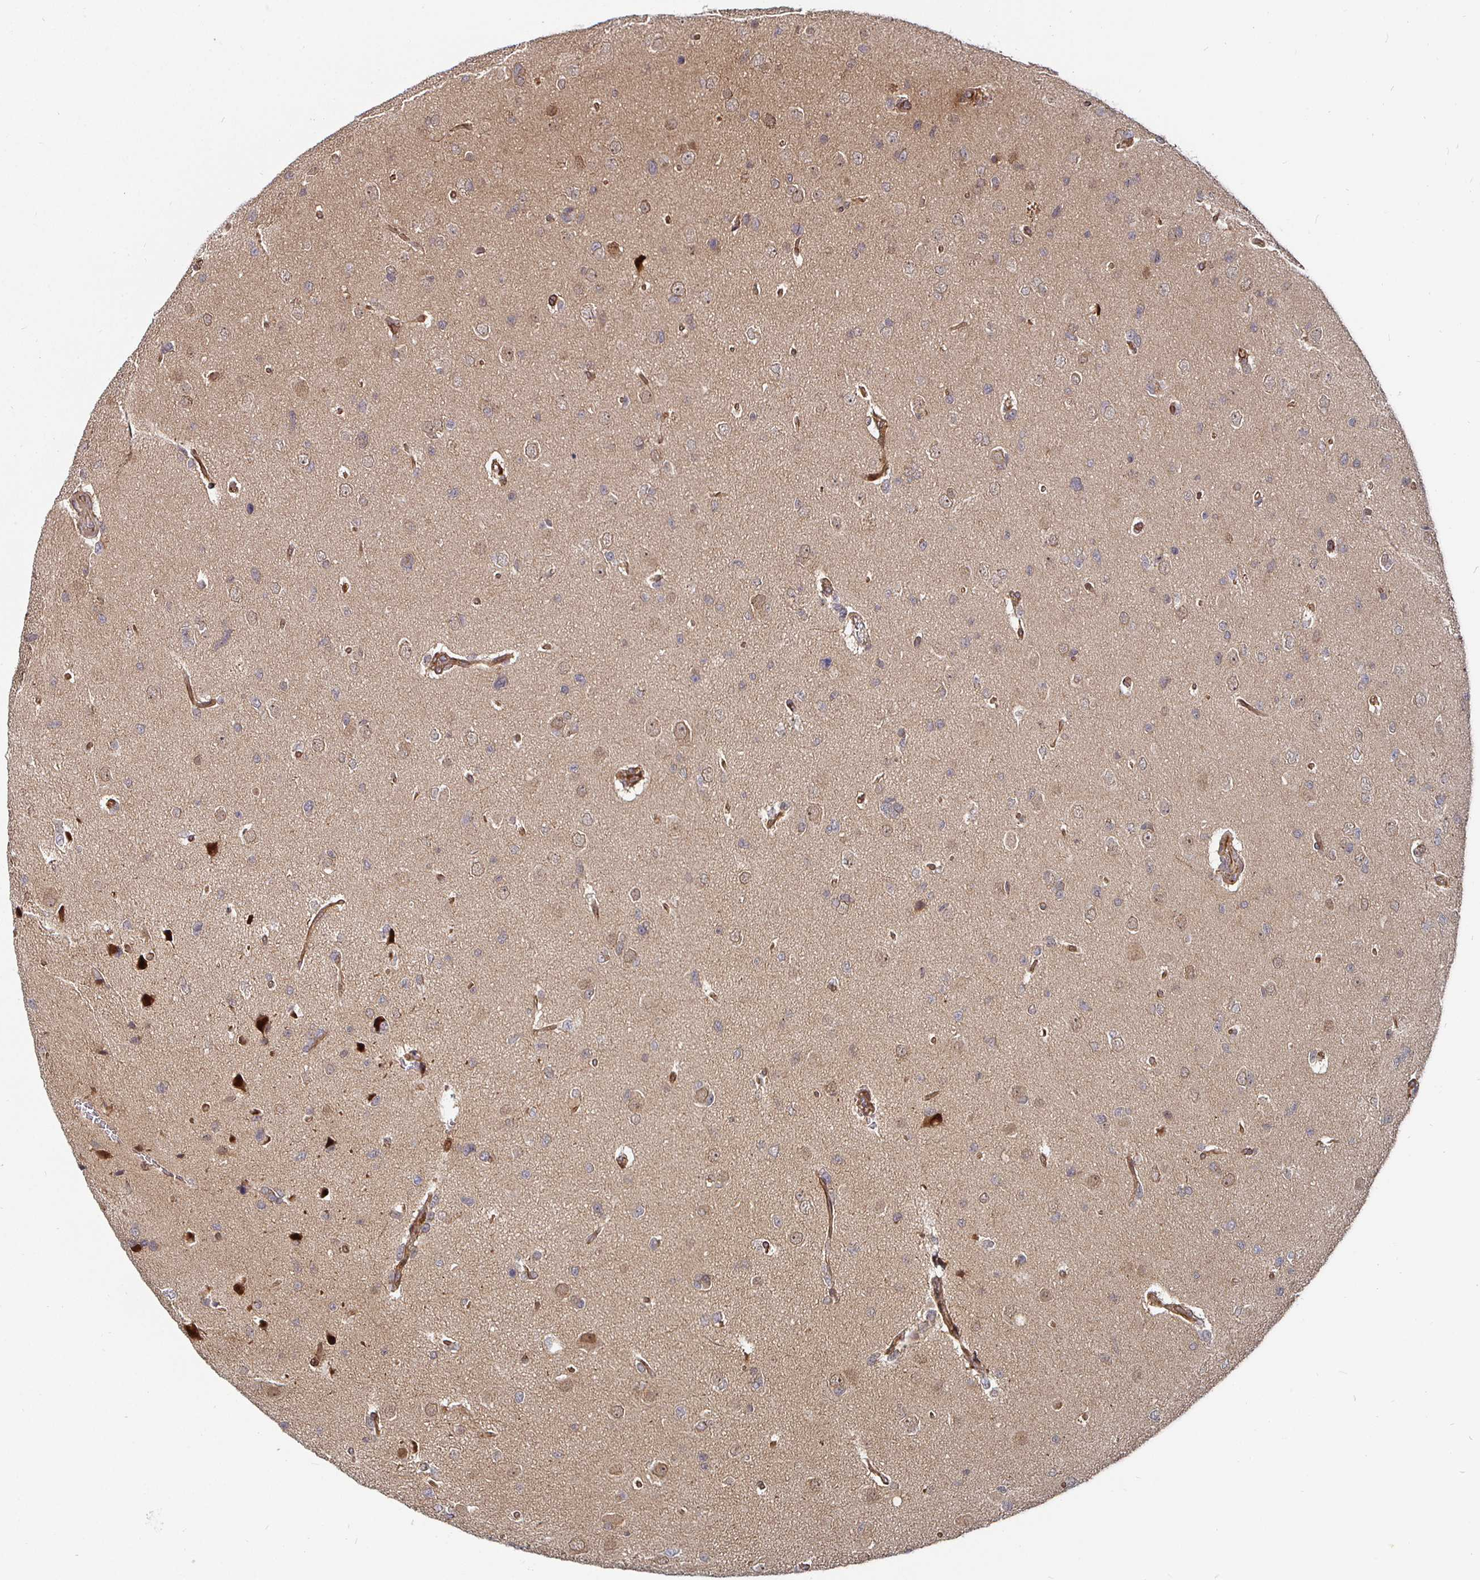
{"staining": {"intensity": "weak", "quantity": "25%-75%", "location": "cytoplasmic/membranous"}, "tissue": "glioma", "cell_type": "Tumor cells", "image_type": "cancer", "snomed": [{"axis": "morphology", "description": "Glioma, malignant, Low grade"}, {"axis": "topography", "description": "Brain"}], "caption": "Tumor cells exhibit weak cytoplasmic/membranous staining in about 25%-75% of cells in low-grade glioma (malignant). The staining is performed using DAB brown chromogen to label protein expression. The nuclei are counter-stained blue using hematoxylin.", "gene": "TBKBP1", "patient": {"sex": "female", "age": 55}}